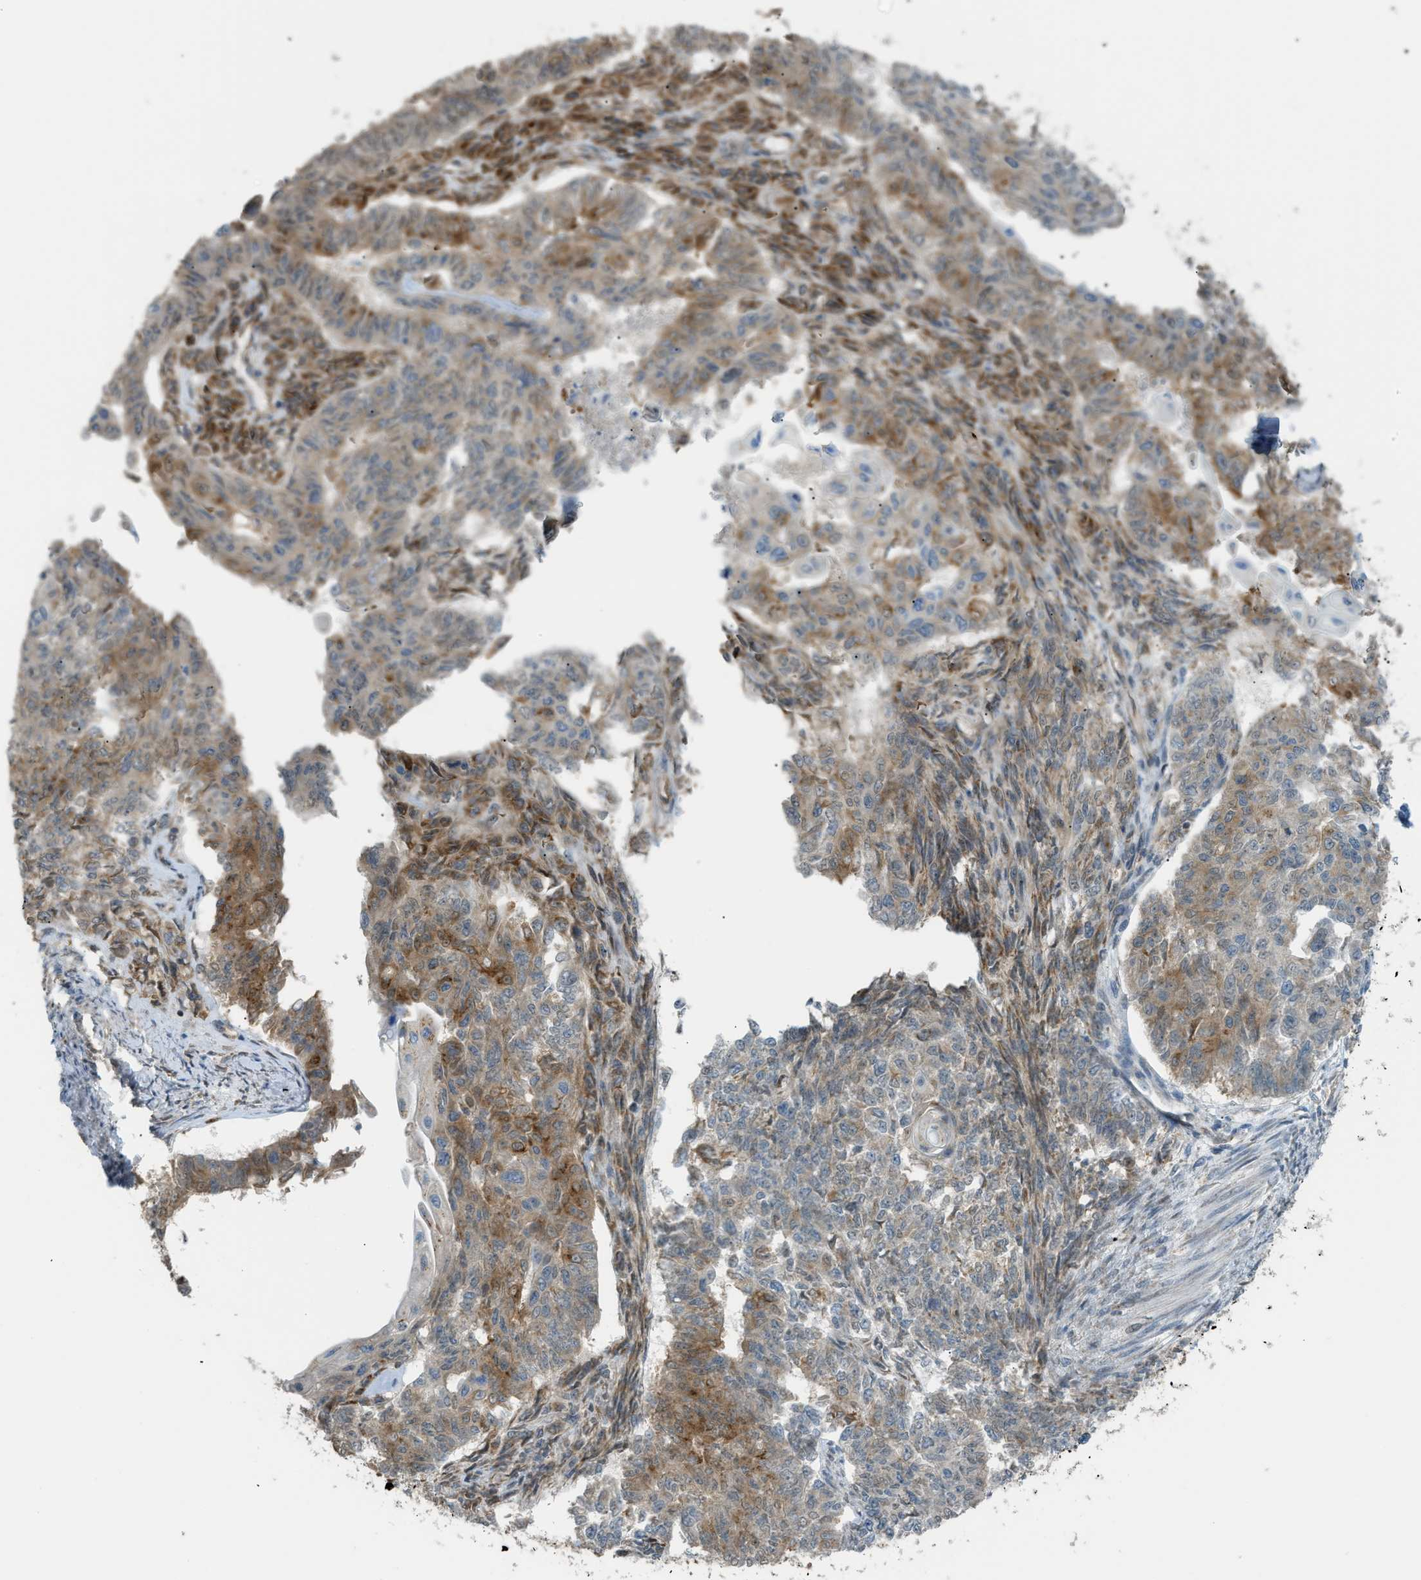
{"staining": {"intensity": "moderate", "quantity": ">75%", "location": "cytoplasmic/membranous,nuclear"}, "tissue": "endometrial cancer", "cell_type": "Tumor cells", "image_type": "cancer", "snomed": [{"axis": "morphology", "description": "Adenocarcinoma, NOS"}, {"axis": "topography", "description": "Endometrium"}], "caption": "The immunohistochemical stain labels moderate cytoplasmic/membranous and nuclear staining in tumor cells of endometrial cancer (adenocarcinoma) tissue.", "gene": "CCDC186", "patient": {"sex": "female", "age": 32}}